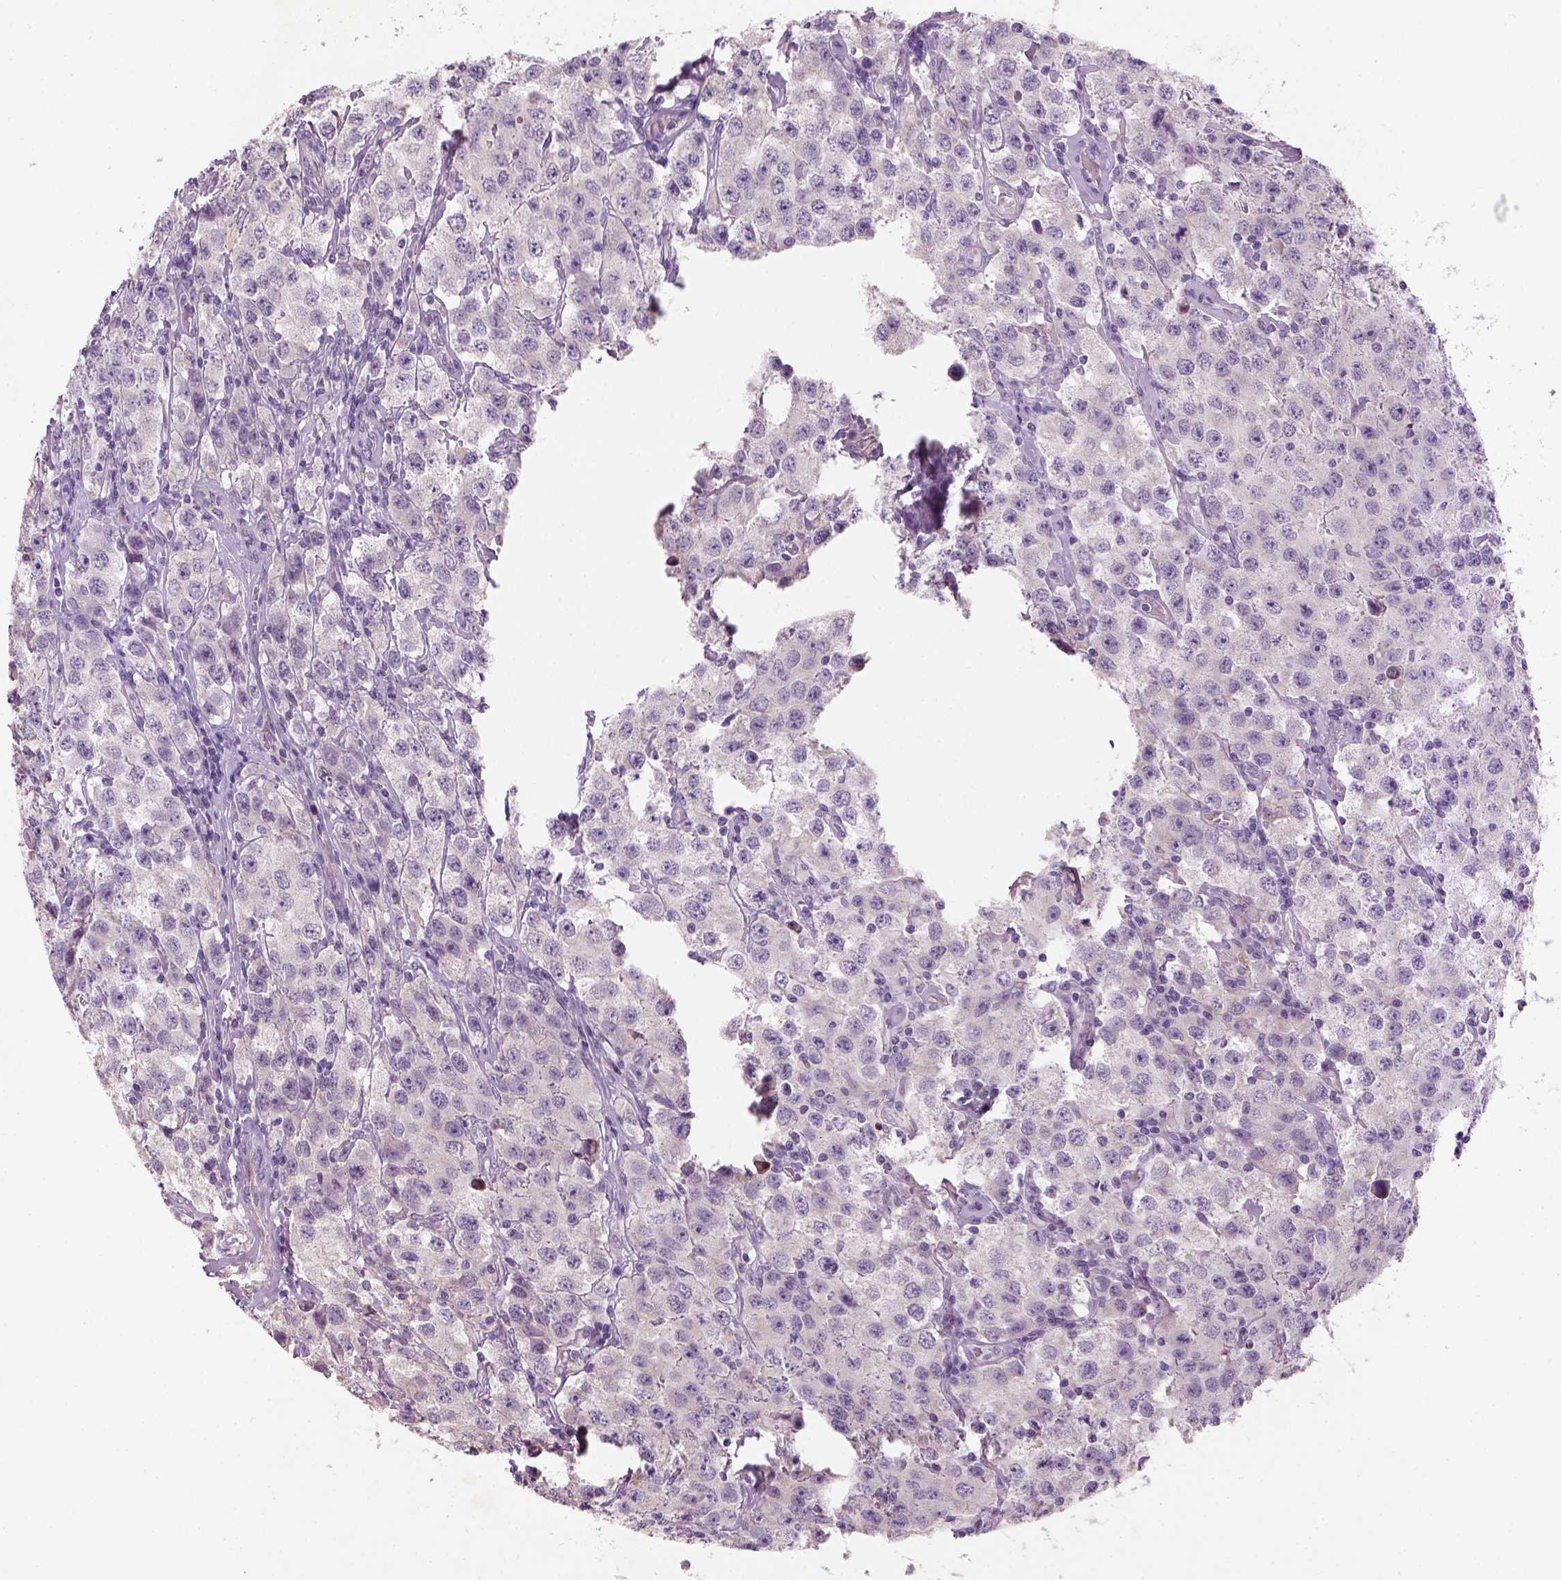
{"staining": {"intensity": "negative", "quantity": "none", "location": "none"}, "tissue": "testis cancer", "cell_type": "Tumor cells", "image_type": "cancer", "snomed": [{"axis": "morphology", "description": "Seminoma, NOS"}, {"axis": "topography", "description": "Testis"}], "caption": "The immunohistochemistry photomicrograph has no significant expression in tumor cells of testis cancer tissue. (DAB immunohistochemistry (IHC) with hematoxylin counter stain).", "gene": "NUDT6", "patient": {"sex": "male", "age": 52}}